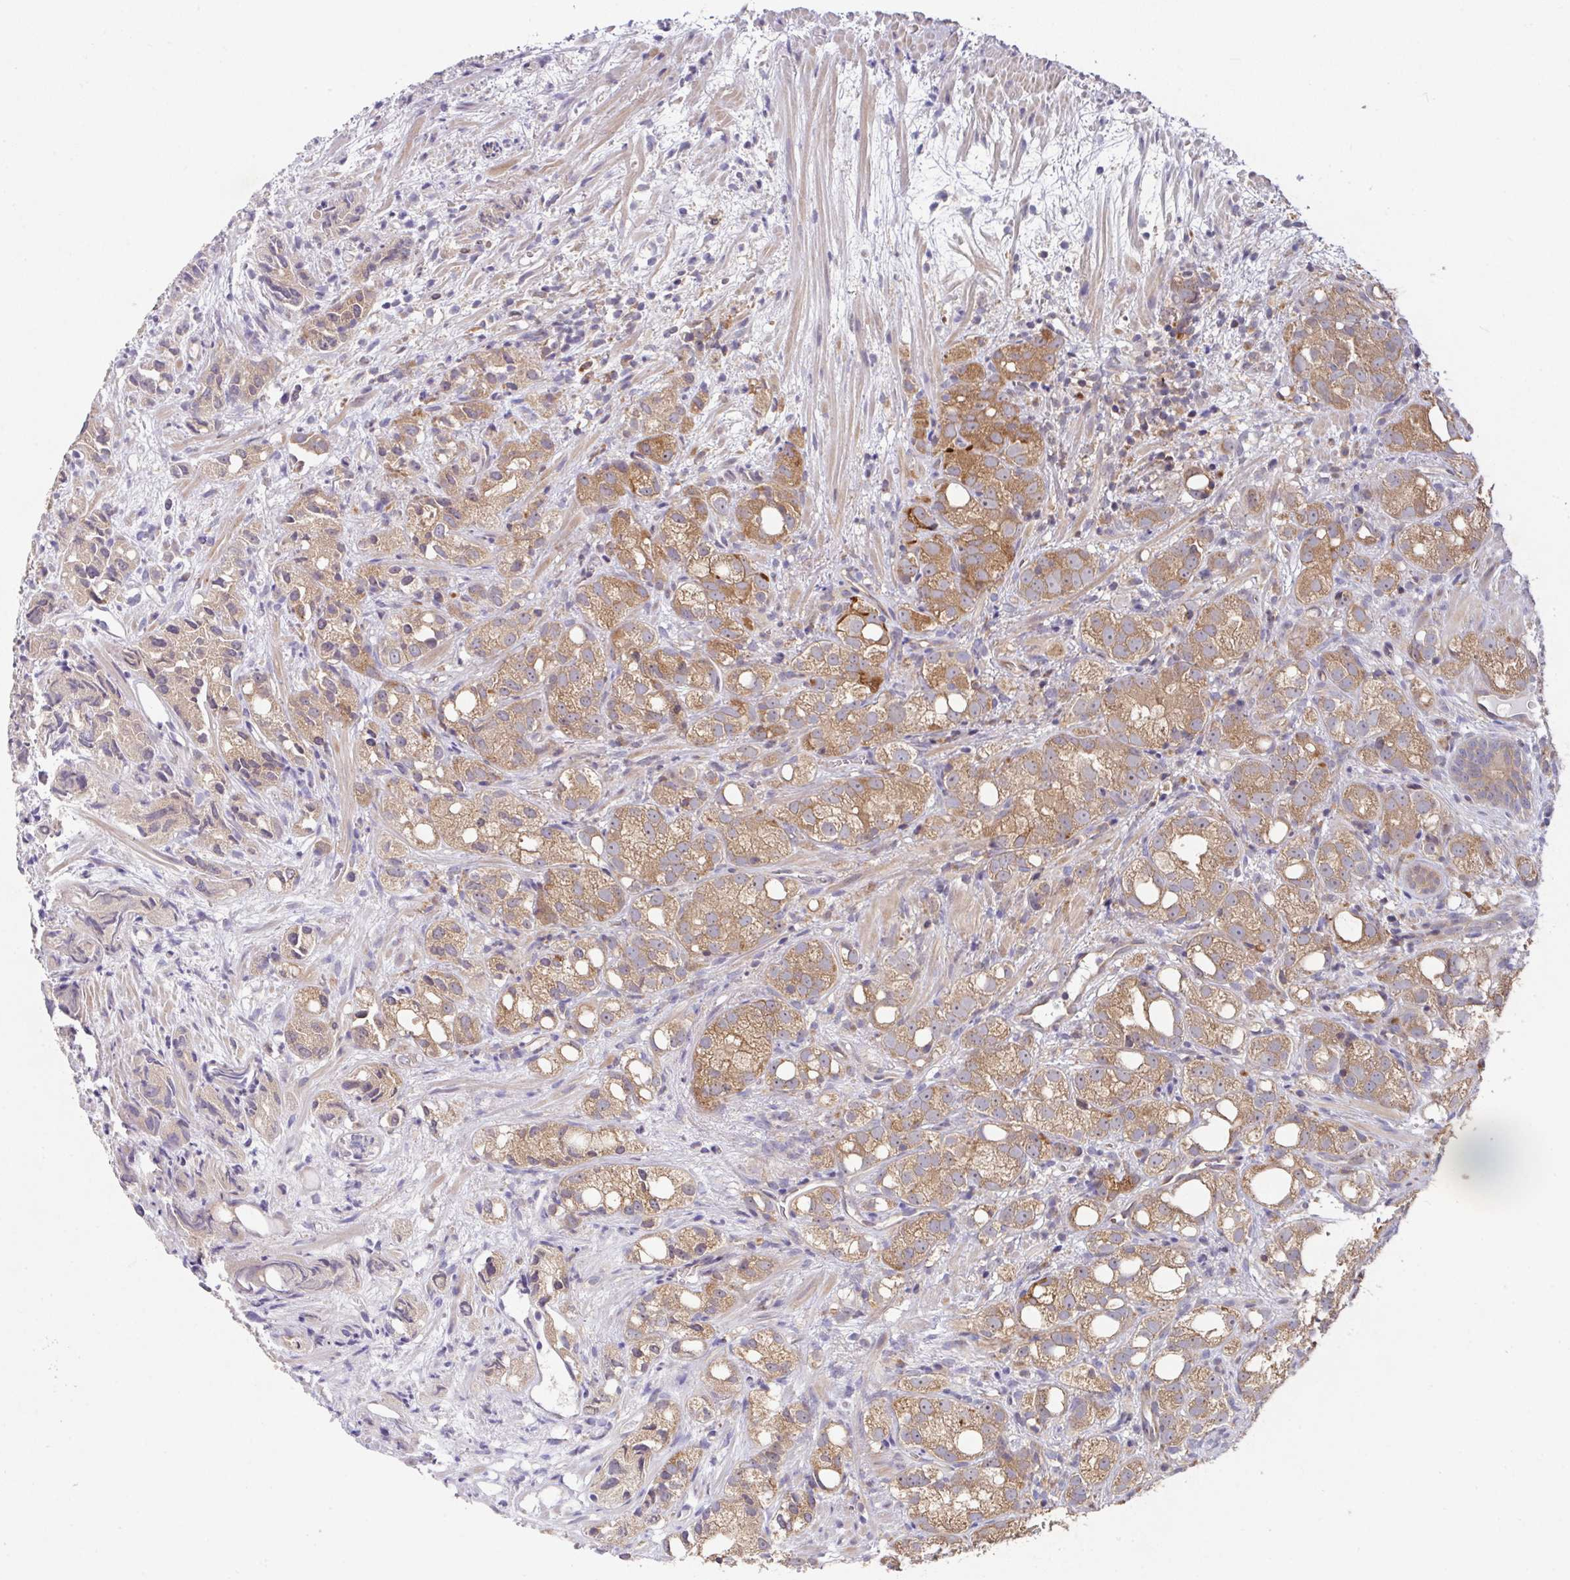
{"staining": {"intensity": "moderate", "quantity": ">75%", "location": "cytoplasmic/membranous"}, "tissue": "prostate cancer", "cell_type": "Tumor cells", "image_type": "cancer", "snomed": [{"axis": "morphology", "description": "Adenocarcinoma, High grade"}, {"axis": "topography", "description": "Prostate"}], "caption": "Immunohistochemical staining of prostate high-grade adenocarcinoma reveals moderate cytoplasmic/membranous protein staining in approximately >75% of tumor cells.", "gene": "TRIM14", "patient": {"sex": "male", "age": 82}}